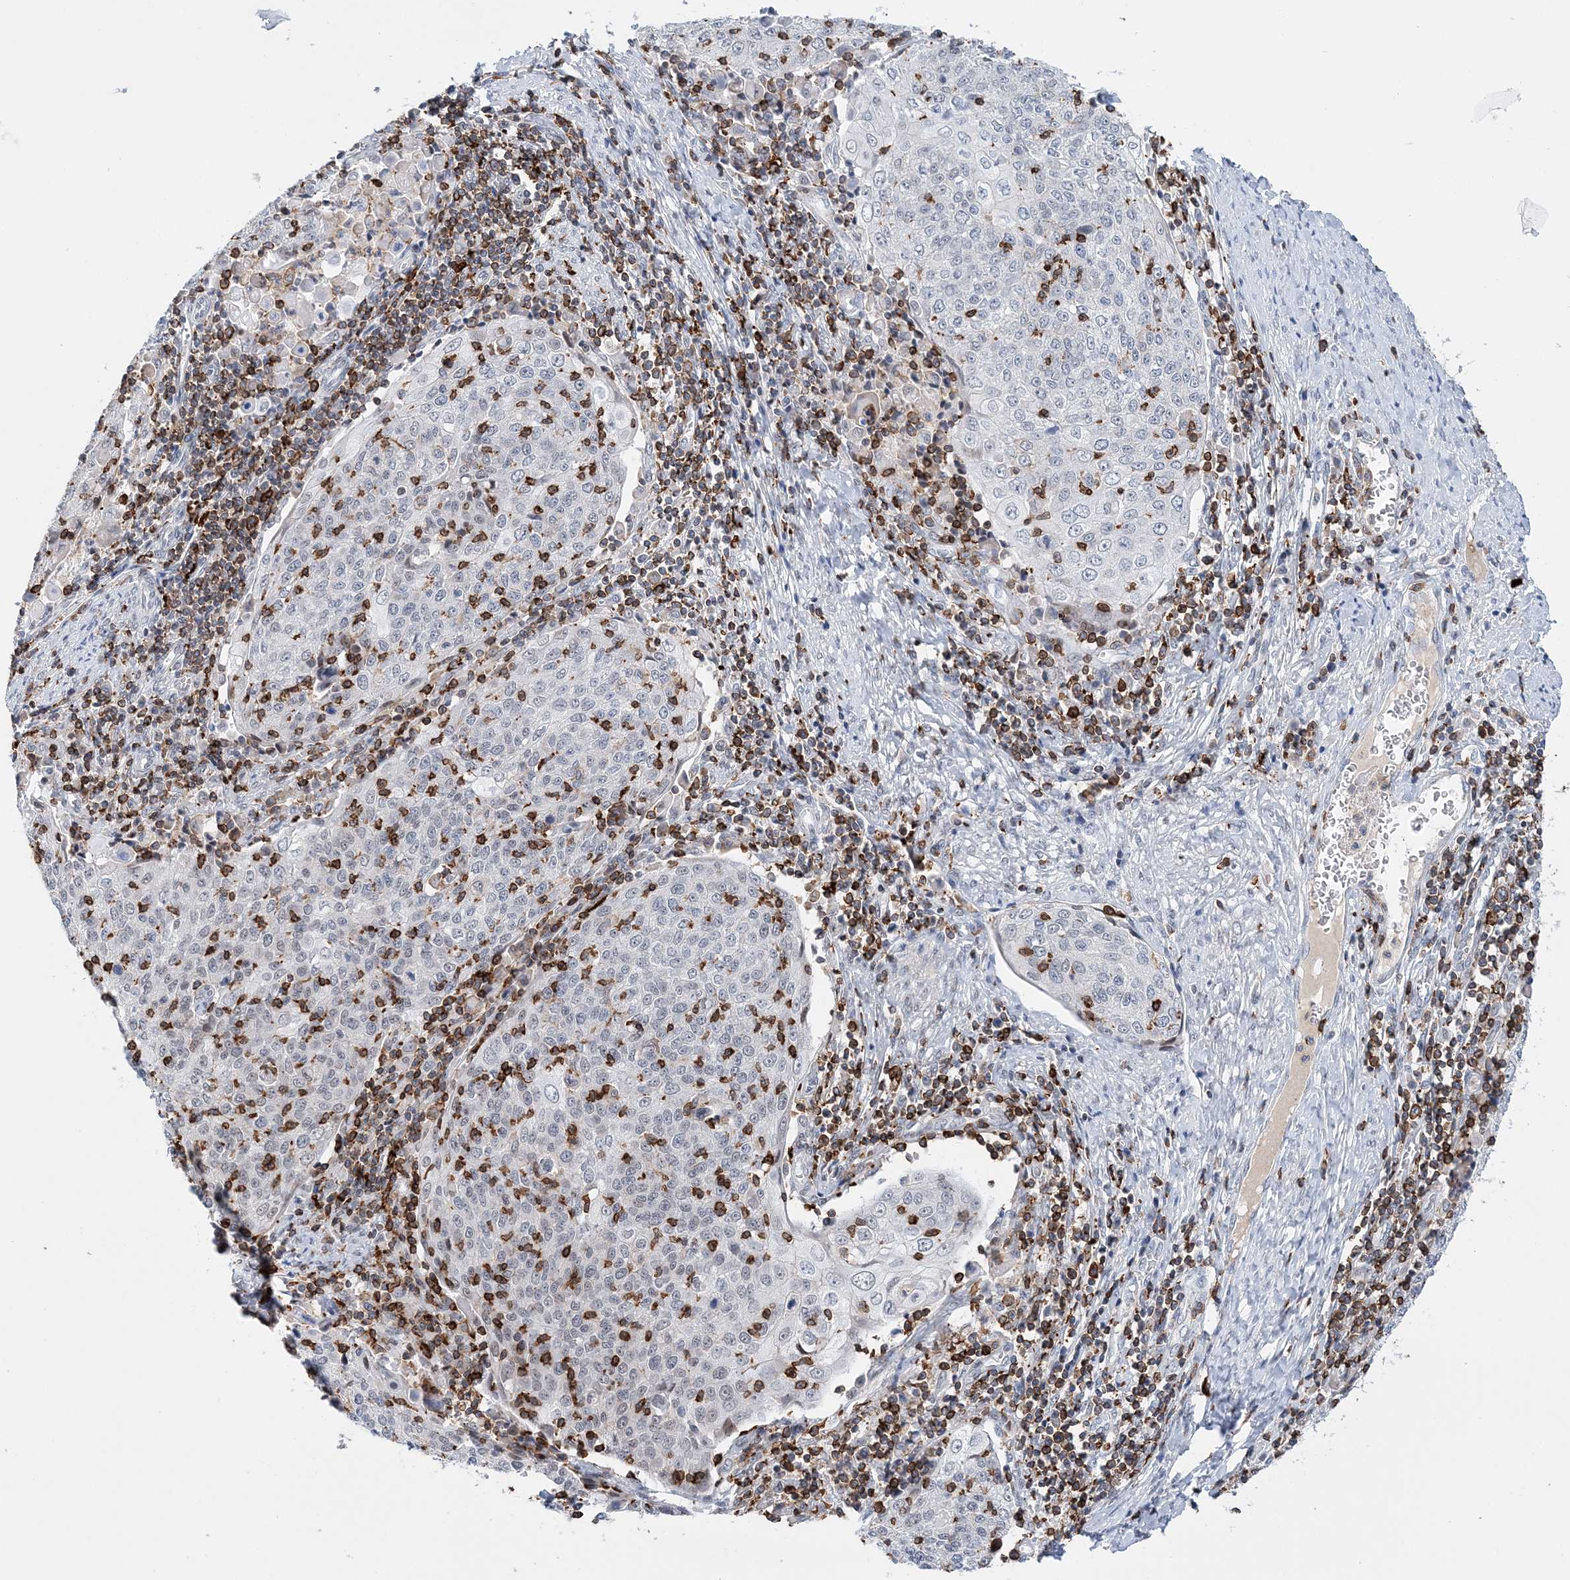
{"staining": {"intensity": "negative", "quantity": "none", "location": "none"}, "tissue": "cervical cancer", "cell_type": "Tumor cells", "image_type": "cancer", "snomed": [{"axis": "morphology", "description": "Squamous cell carcinoma, NOS"}, {"axis": "topography", "description": "Cervix"}], "caption": "The photomicrograph shows no staining of tumor cells in cervical cancer.", "gene": "PRMT9", "patient": {"sex": "female", "age": 48}}